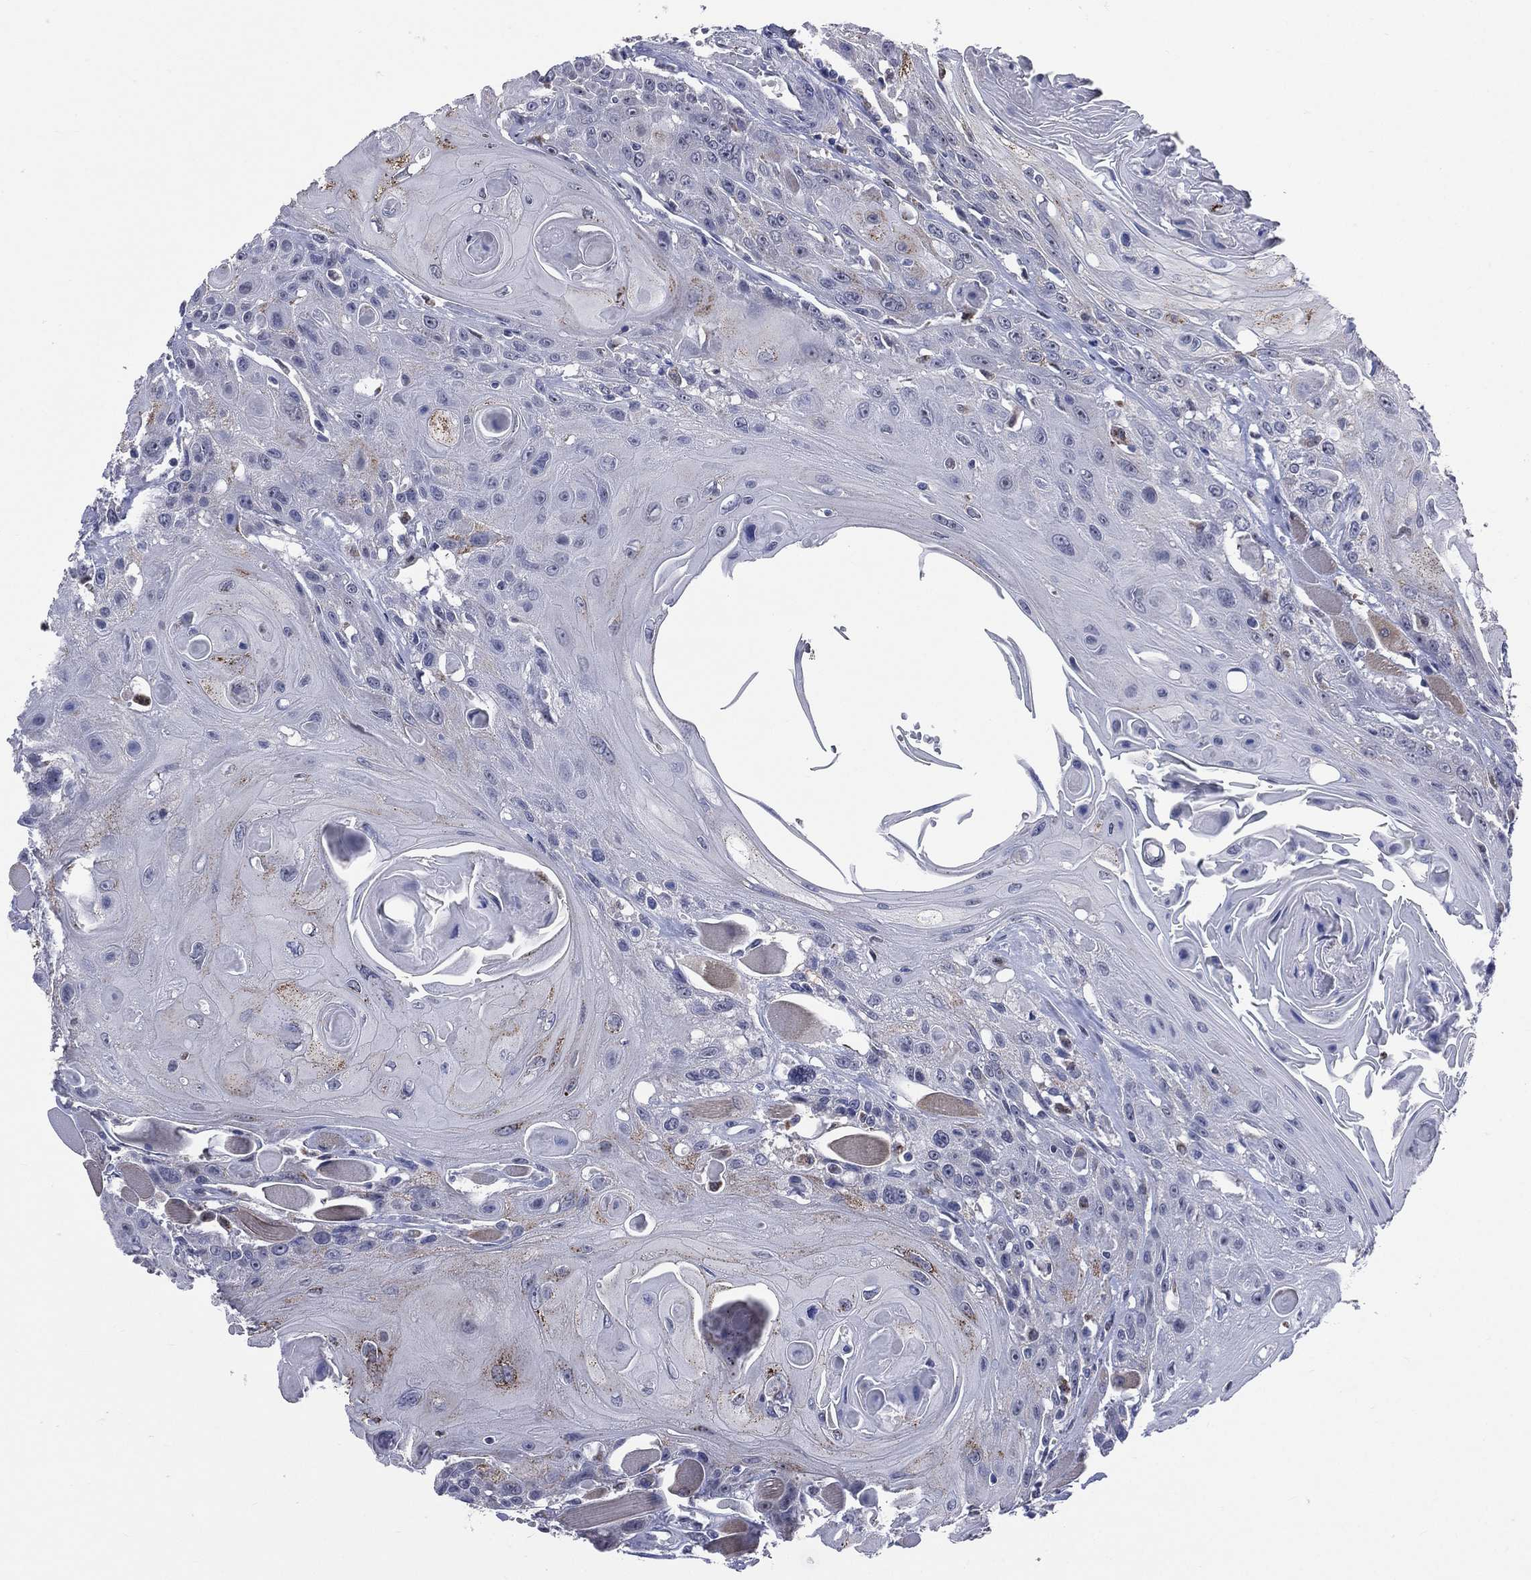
{"staining": {"intensity": "weak", "quantity": "<25%", "location": "cytoplasmic/membranous"}, "tissue": "head and neck cancer", "cell_type": "Tumor cells", "image_type": "cancer", "snomed": [{"axis": "morphology", "description": "Squamous cell carcinoma, NOS"}, {"axis": "topography", "description": "Head-Neck"}], "caption": "IHC micrograph of human head and neck squamous cell carcinoma stained for a protein (brown), which shows no expression in tumor cells. (Immunohistochemistry (ihc), brightfield microscopy, high magnification).", "gene": "AKAP3", "patient": {"sex": "female", "age": 59}}